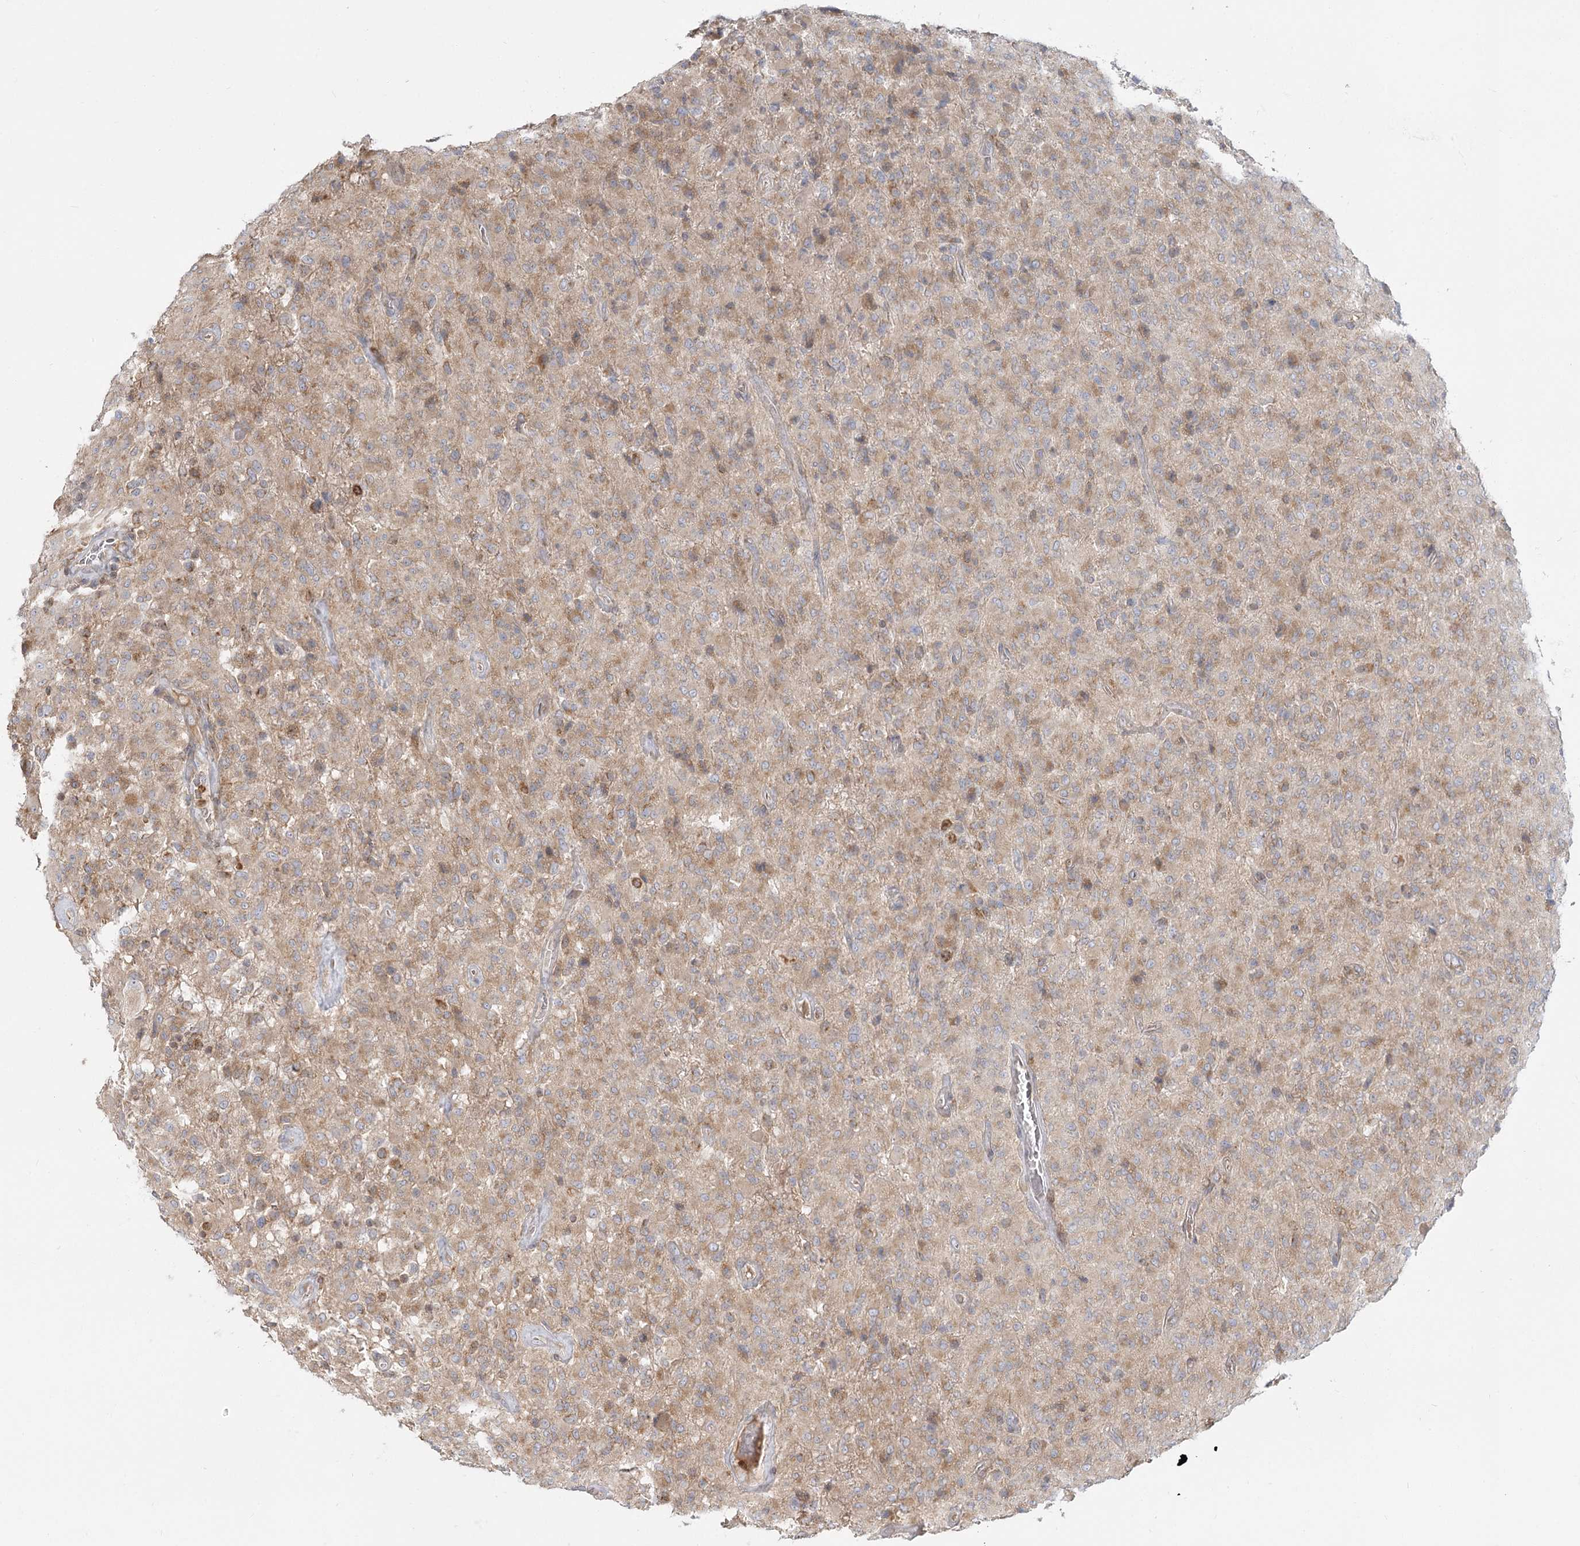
{"staining": {"intensity": "moderate", "quantity": ">75%", "location": "cytoplasmic/membranous"}, "tissue": "glioma", "cell_type": "Tumor cells", "image_type": "cancer", "snomed": [{"axis": "morphology", "description": "Glioma, malignant, High grade"}, {"axis": "topography", "description": "Brain"}], "caption": "Immunohistochemical staining of glioma demonstrates moderate cytoplasmic/membranous protein positivity in approximately >75% of tumor cells.", "gene": "MTMR3", "patient": {"sex": "female", "age": 57}}